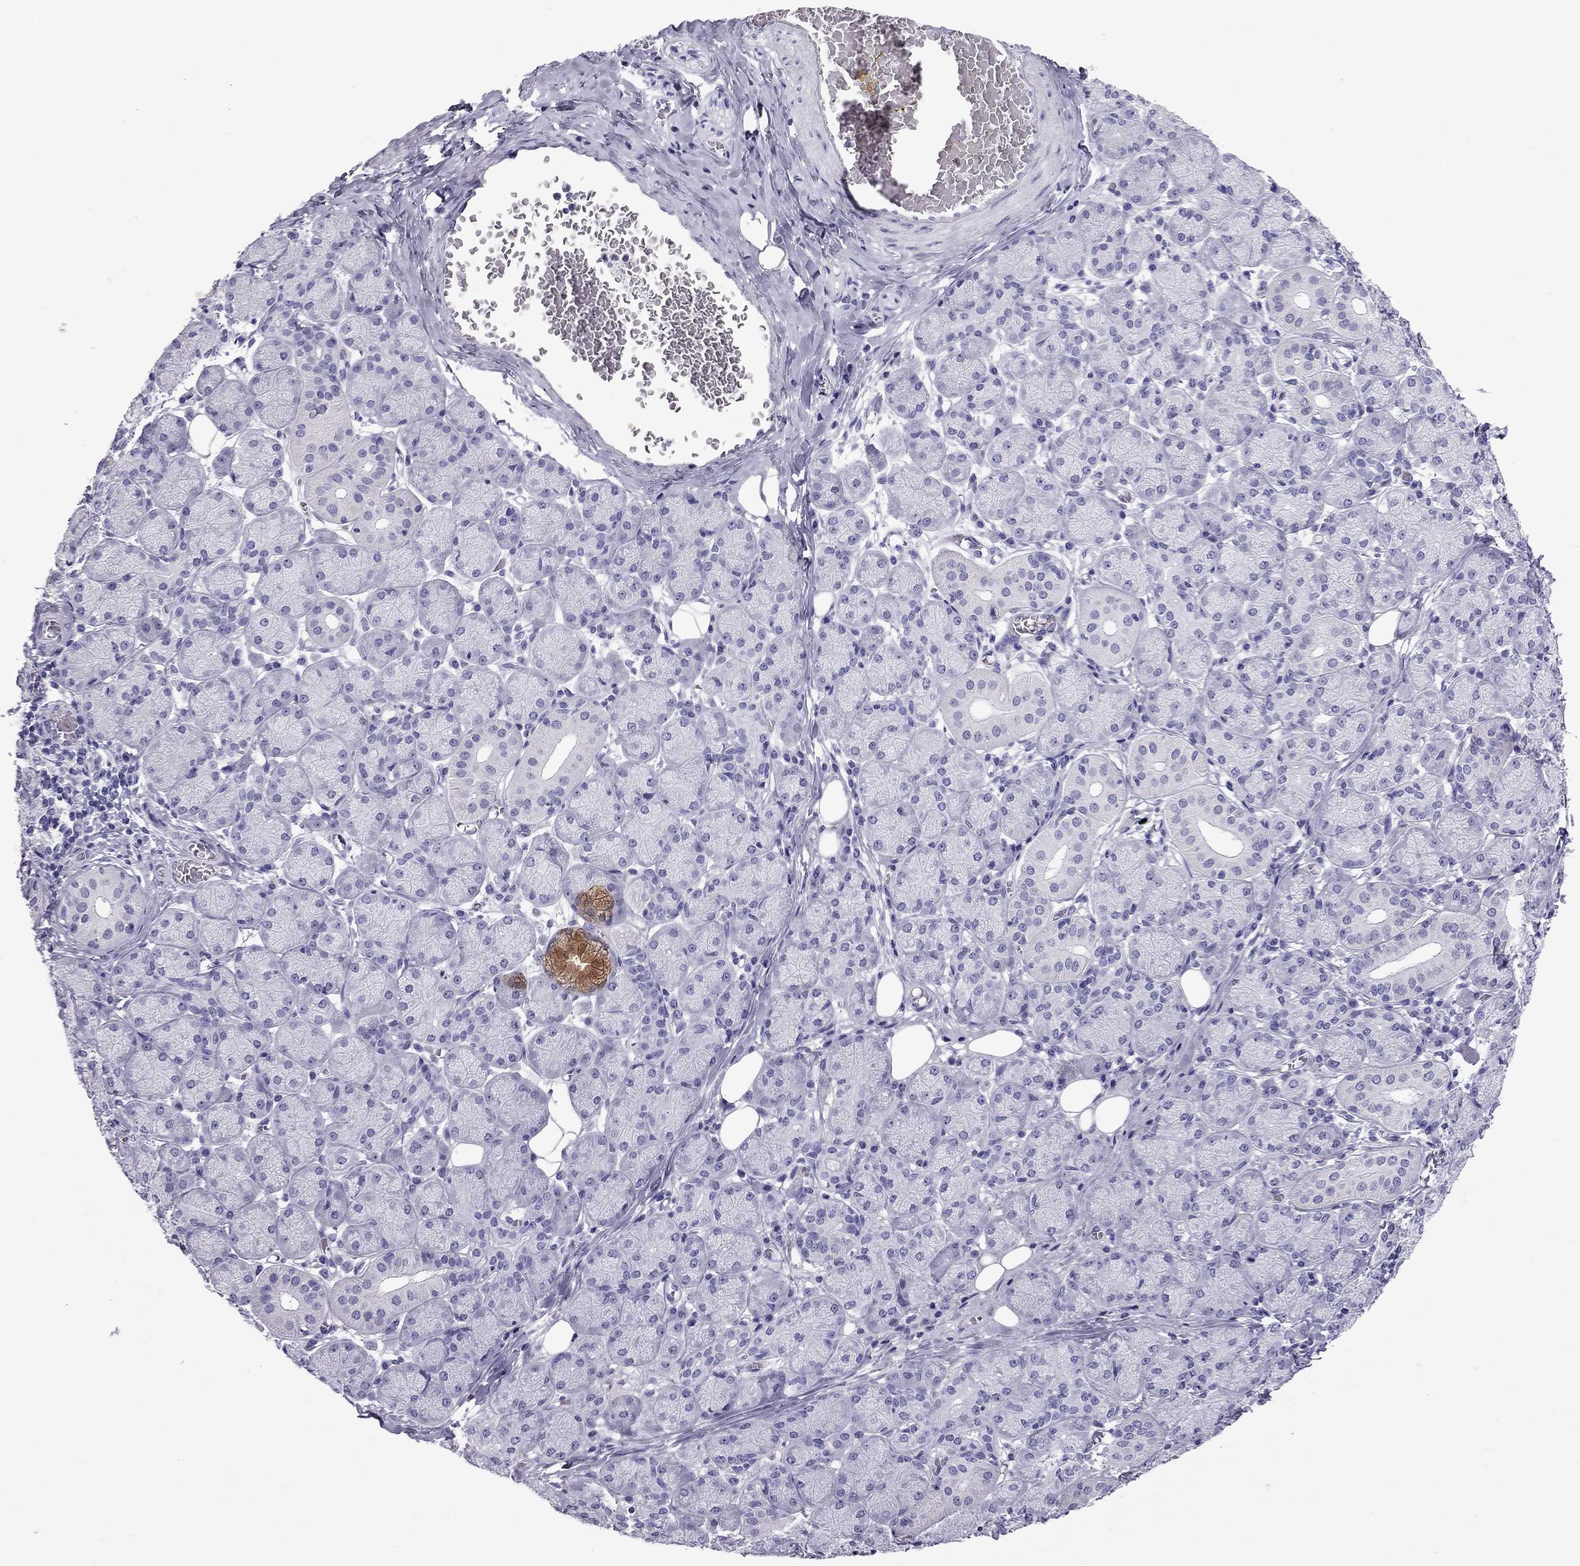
{"staining": {"intensity": "moderate", "quantity": "<25%", "location": "cytoplasmic/membranous"}, "tissue": "salivary gland", "cell_type": "Glandular cells", "image_type": "normal", "snomed": [{"axis": "morphology", "description": "Normal tissue, NOS"}, {"axis": "topography", "description": "Salivary gland"}, {"axis": "topography", "description": "Peripheral nerve tissue"}], "caption": "Immunohistochemistry image of normal human salivary gland stained for a protein (brown), which reveals low levels of moderate cytoplasmic/membranous positivity in about <25% of glandular cells.", "gene": "TFF3", "patient": {"sex": "female", "age": 24}}